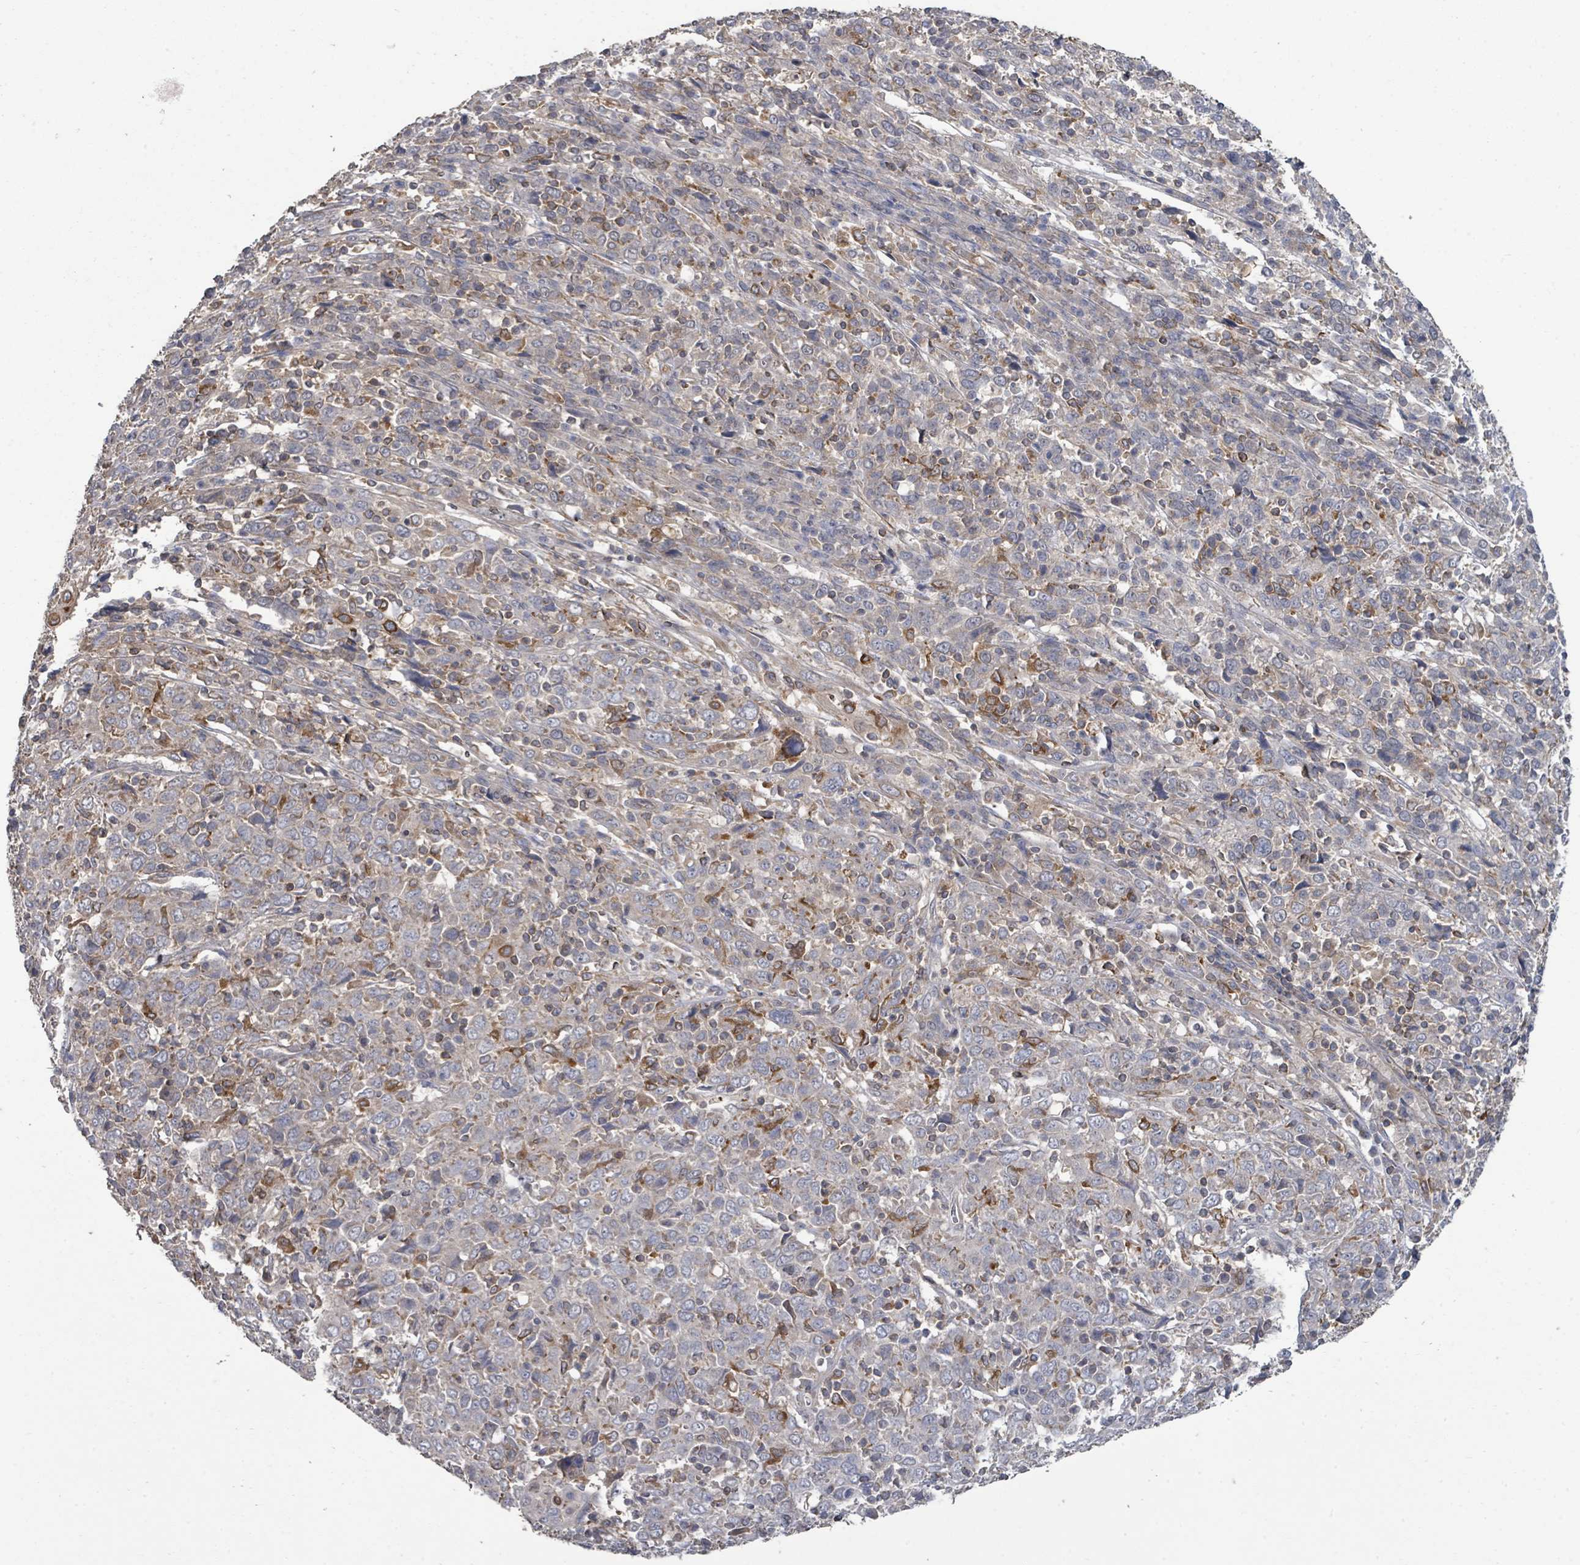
{"staining": {"intensity": "negative", "quantity": "none", "location": "none"}, "tissue": "cervical cancer", "cell_type": "Tumor cells", "image_type": "cancer", "snomed": [{"axis": "morphology", "description": "Squamous cell carcinoma, NOS"}, {"axis": "topography", "description": "Cervix"}], "caption": "Cervical cancer (squamous cell carcinoma) stained for a protein using immunohistochemistry exhibits no staining tumor cells.", "gene": "SLC9A7", "patient": {"sex": "female", "age": 46}}